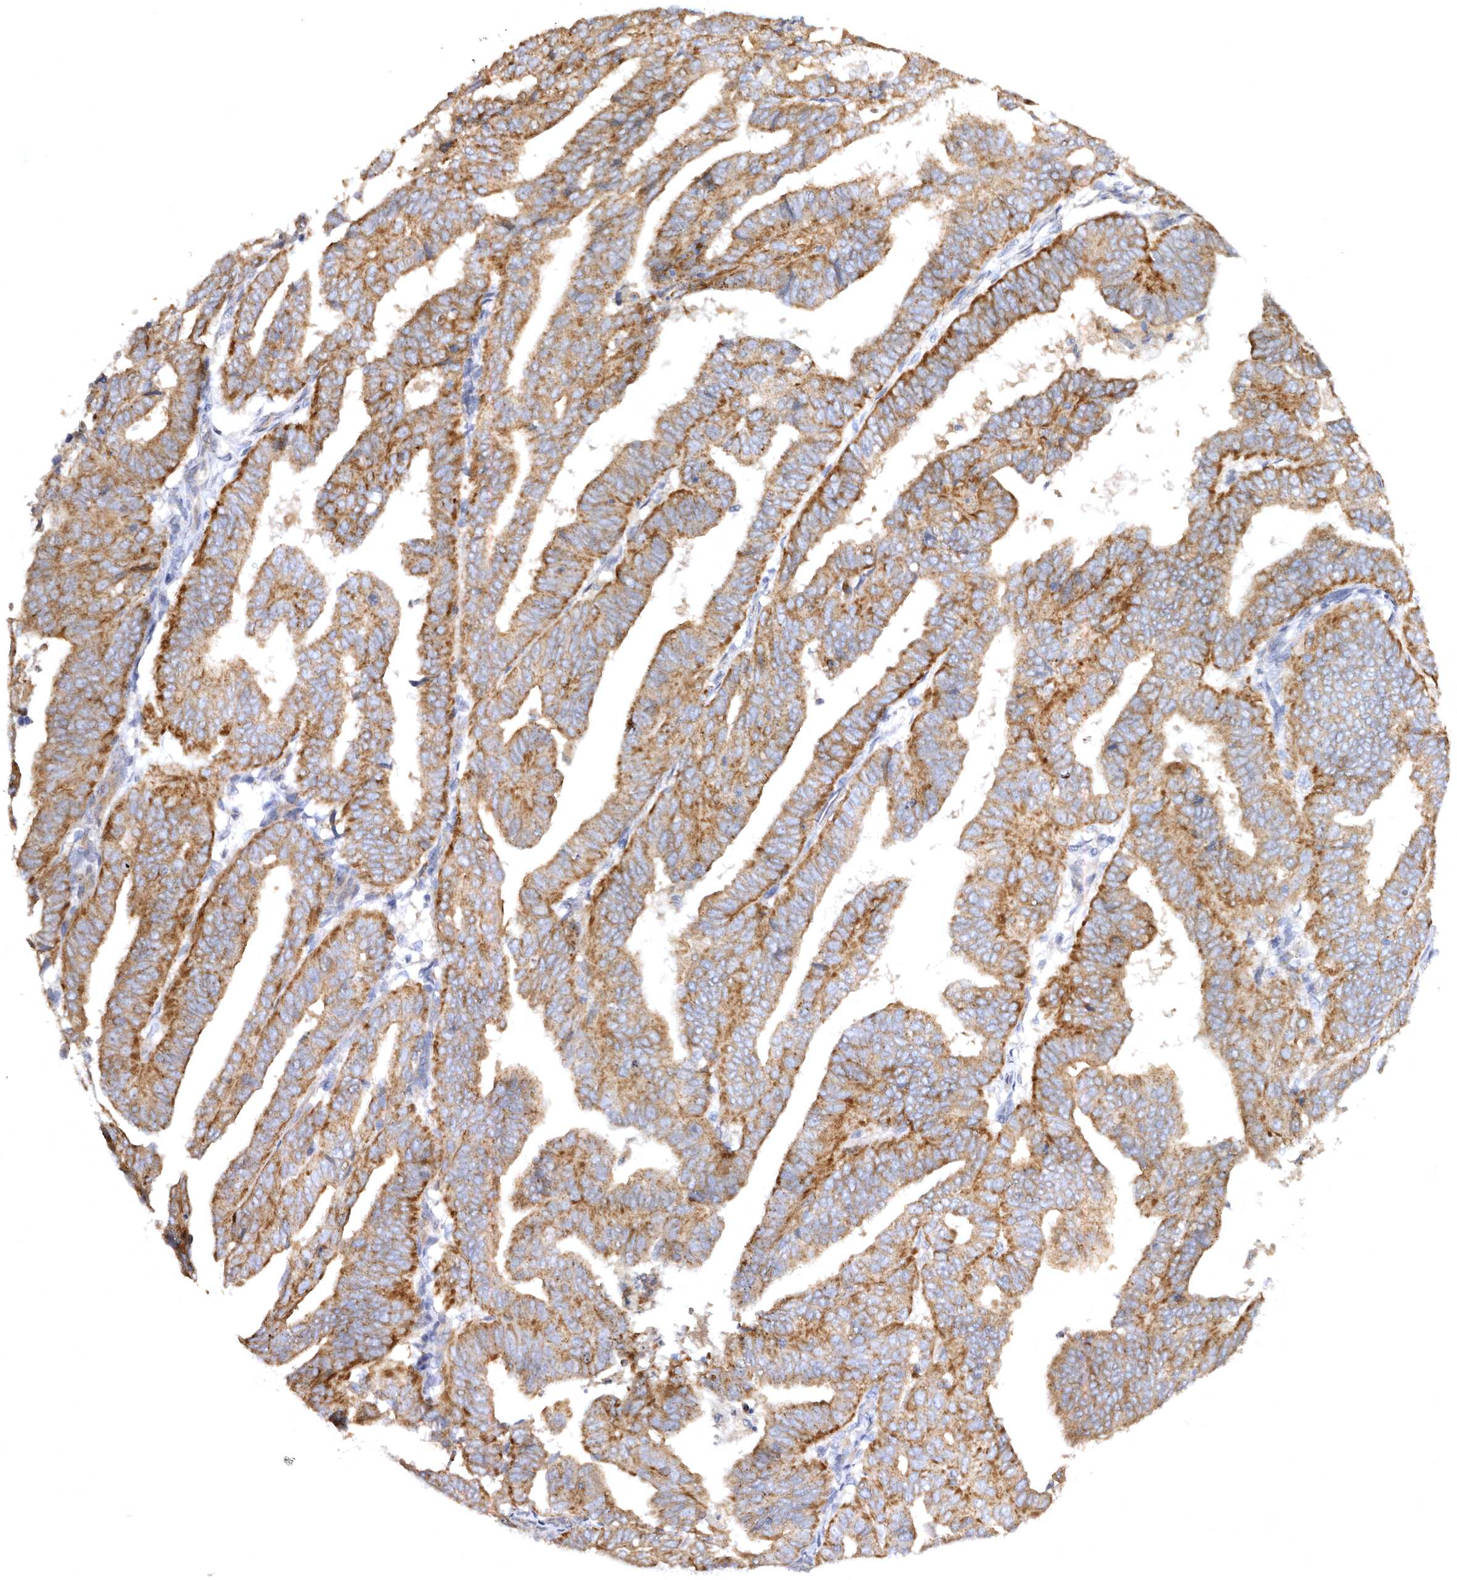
{"staining": {"intensity": "moderate", "quantity": ">75%", "location": "cytoplasmic/membranous"}, "tissue": "endometrial cancer", "cell_type": "Tumor cells", "image_type": "cancer", "snomed": [{"axis": "morphology", "description": "Adenocarcinoma, NOS"}, {"axis": "topography", "description": "Uterus"}], "caption": "Moderate cytoplasmic/membranous staining is appreciated in approximately >75% of tumor cells in adenocarcinoma (endometrial).", "gene": "BAIAP2L1", "patient": {"sex": "female", "age": 77}}